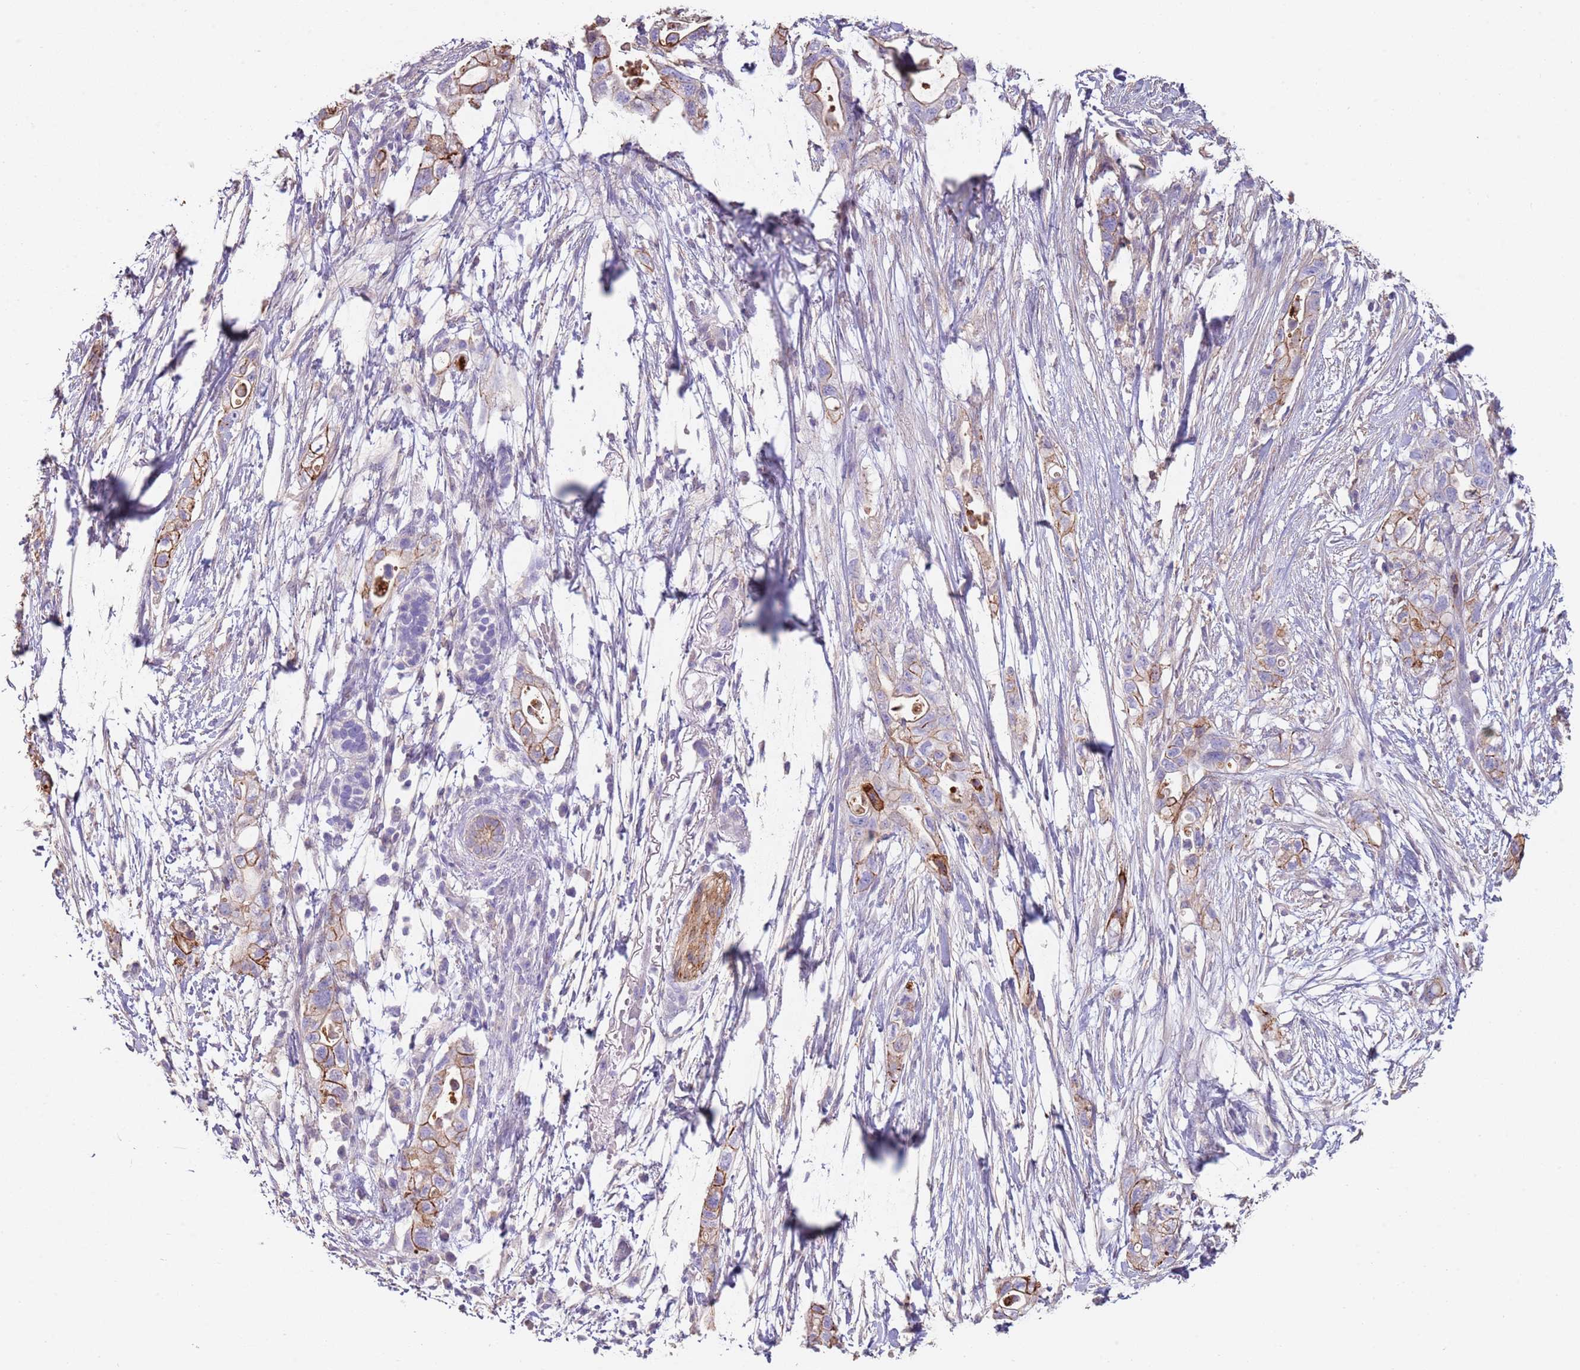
{"staining": {"intensity": "strong", "quantity": "<25%", "location": "cytoplasmic/membranous"}, "tissue": "pancreatic cancer", "cell_type": "Tumor cells", "image_type": "cancer", "snomed": [{"axis": "morphology", "description": "Adenocarcinoma, NOS"}, {"axis": "topography", "description": "Pancreas"}], "caption": "Protein expression analysis of human pancreatic cancer (adenocarcinoma) reveals strong cytoplasmic/membranous expression in about <25% of tumor cells.", "gene": "NBPF3", "patient": {"sex": "female", "age": 72}}